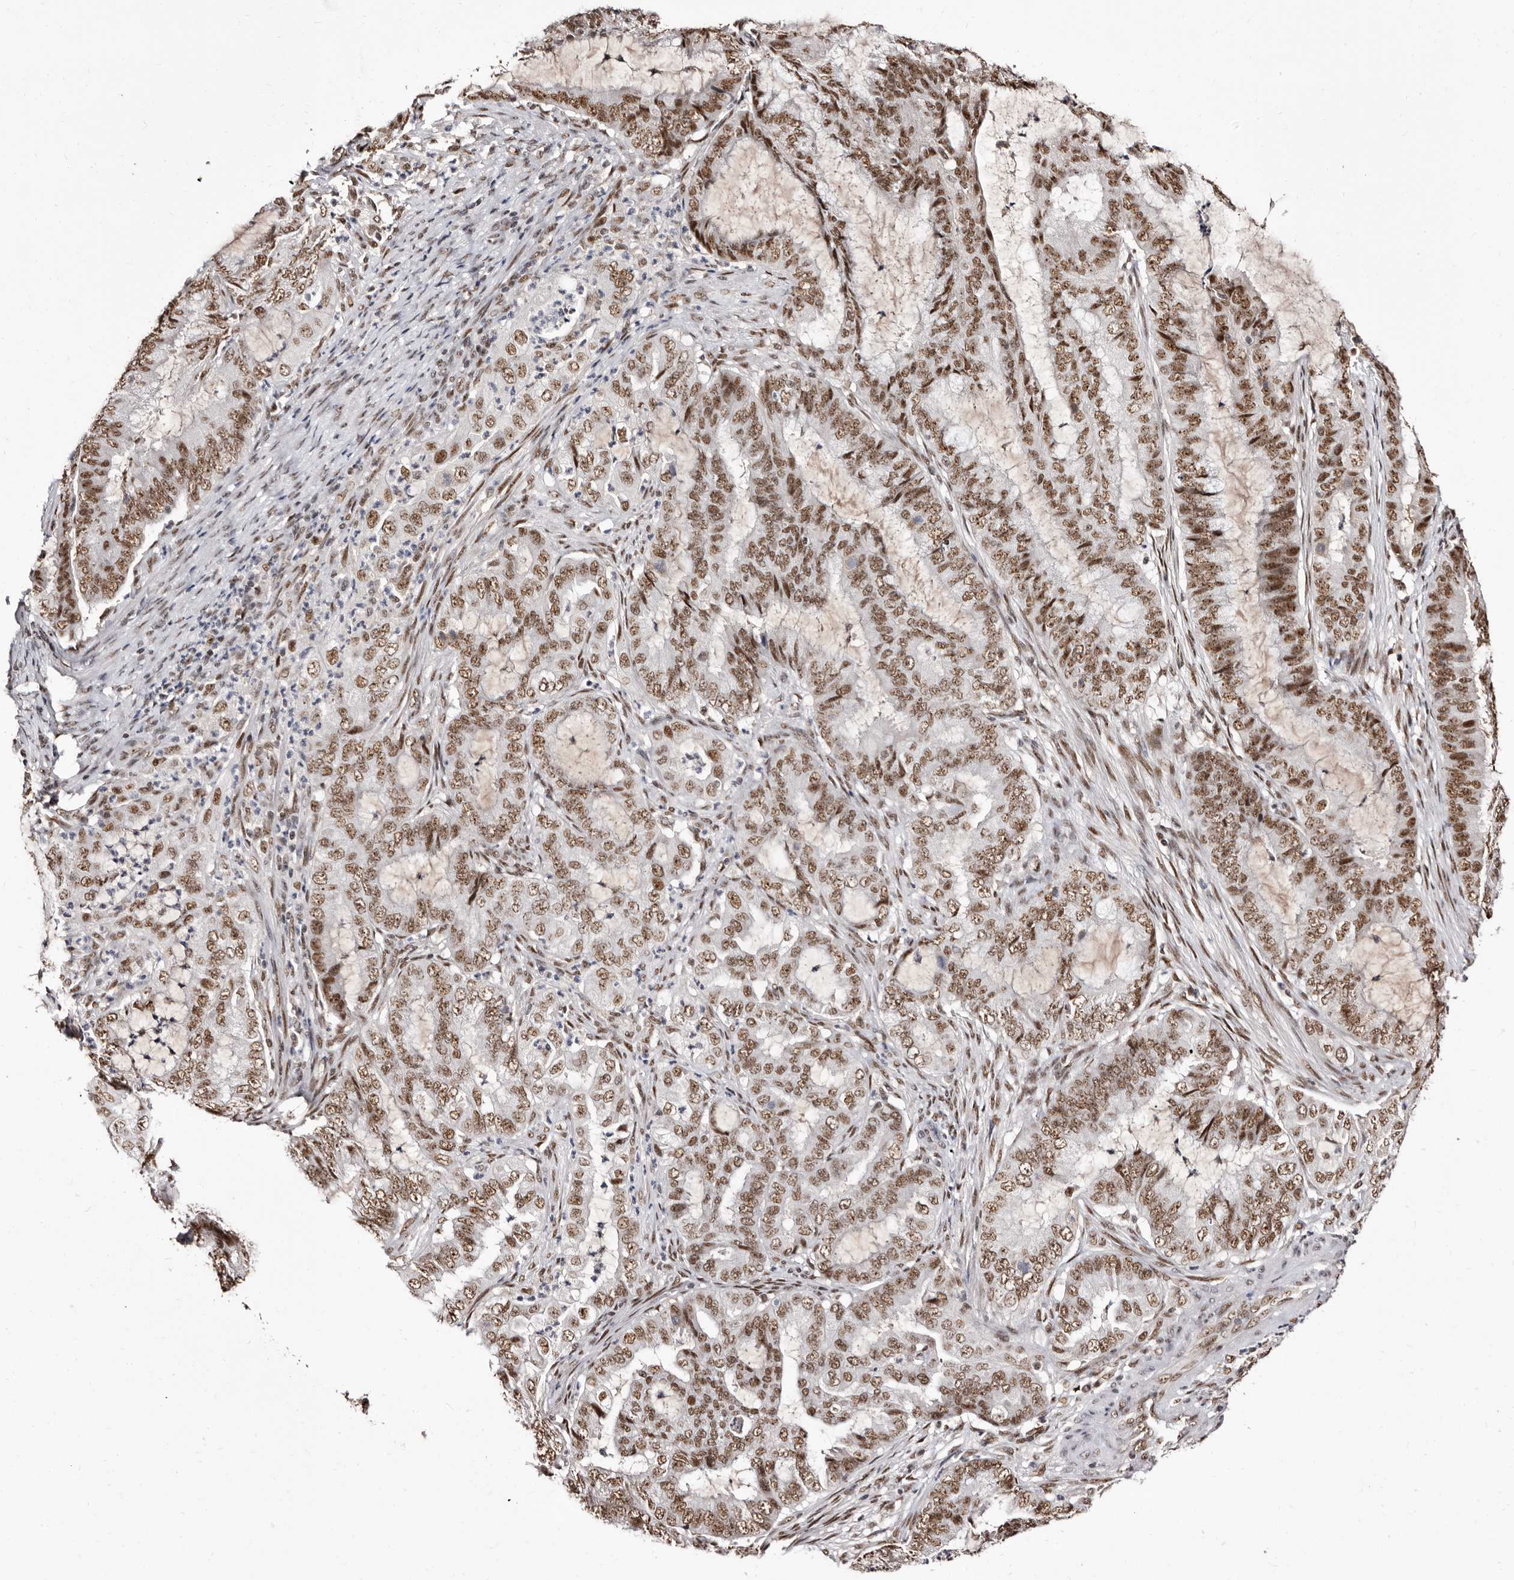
{"staining": {"intensity": "moderate", "quantity": ">75%", "location": "nuclear"}, "tissue": "endometrial cancer", "cell_type": "Tumor cells", "image_type": "cancer", "snomed": [{"axis": "morphology", "description": "Adenocarcinoma, NOS"}, {"axis": "topography", "description": "Endometrium"}], "caption": "IHC (DAB (3,3'-diaminobenzidine)) staining of human adenocarcinoma (endometrial) displays moderate nuclear protein expression in about >75% of tumor cells.", "gene": "ANAPC11", "patient": {"sex": "female", "age": 51}}